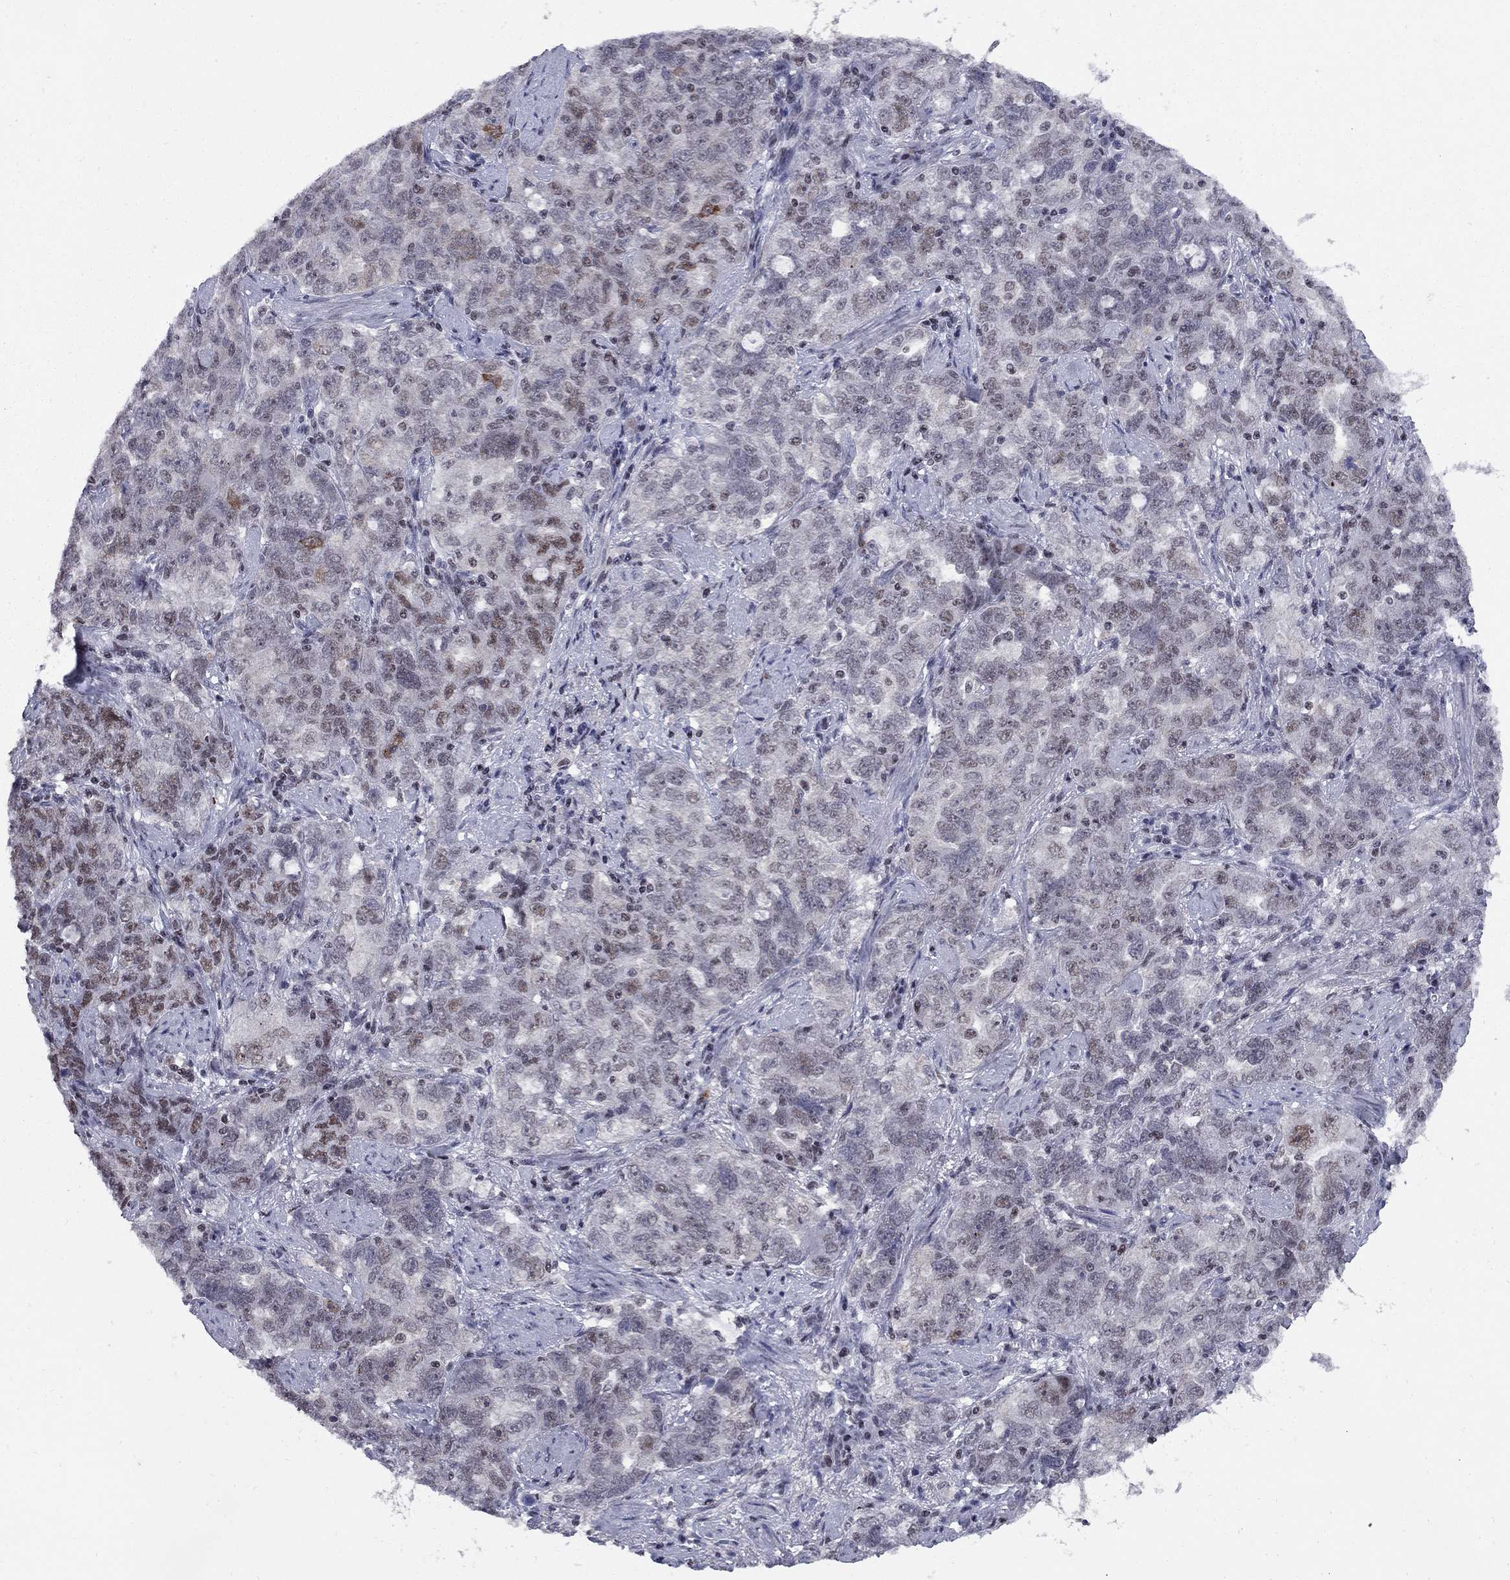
{"staining": {"intensity": "moderate", "quantity": "<25%", "location": "nuclear"}, "tissue": "ovarian cancer", "cell_type": "Tumor cells", "image_type": "cancer", "snomed": [{"axis": "morphology", "description": "Cystadenocarcinoma, serous, NOS"}, {"axis": "topography", "description": "Ovary"}], "caption": "Ovarian serous cystadenocarcinoma stained with a brown dye reveals moderate nuclear positive positivity in about <25% of tumor cells.", "gene": "TAF9", "patient": {"sex": "female", "age": 51}}